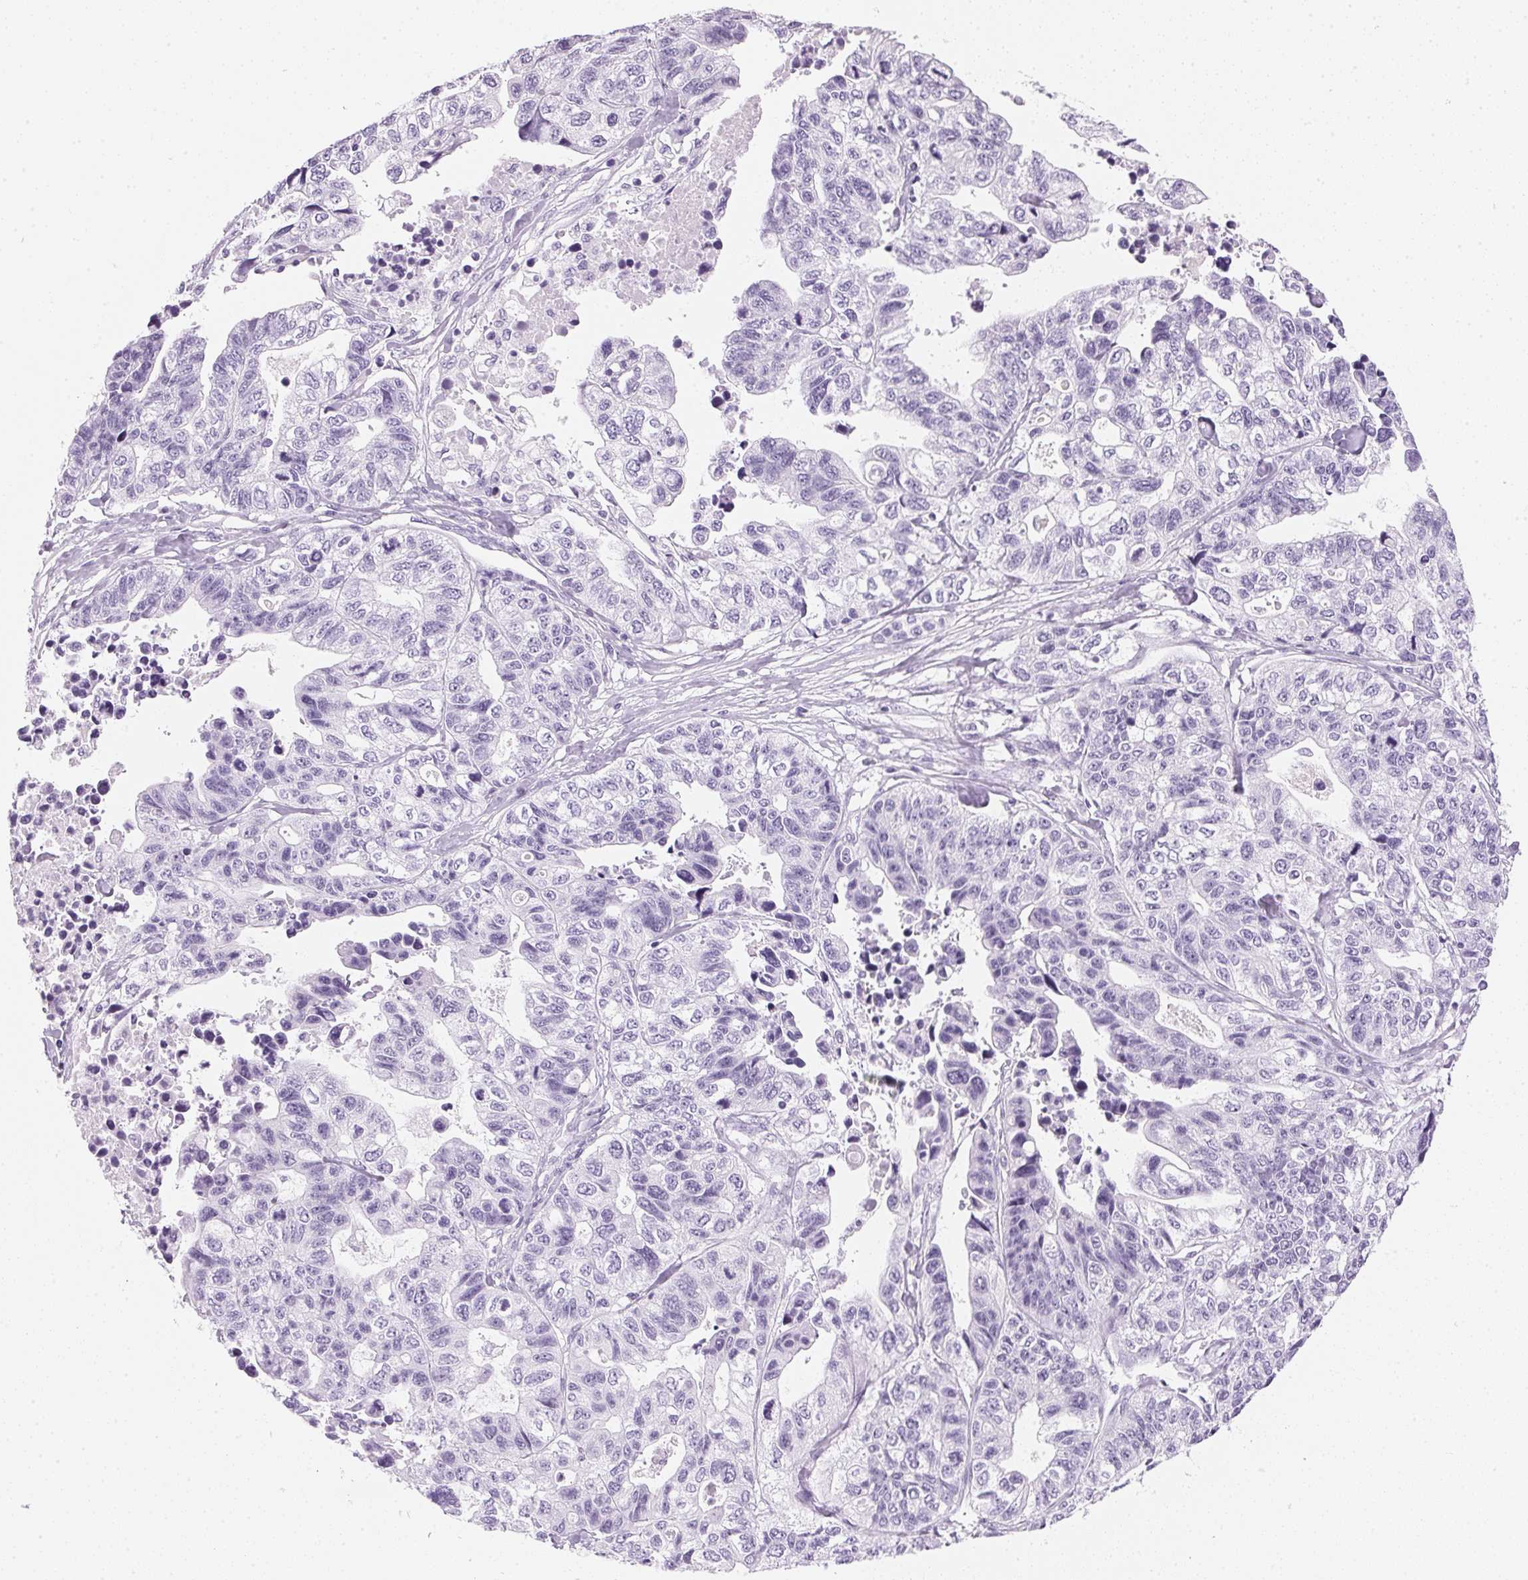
{"staining": {"intensity": "negative", "quantity": "none", "location": "none"}, "tissue": "stomach cancer", "cell_type": "Tumor cells", "image_type": "cancer", "snomed": [{"axis": "morphology", "description": "Adenocarcinoma, NOS"}, {"axis": "topography", "description": "Stomach, upper"}], "caption": "Histopathology image shows no protein staining in tumor cells of stomach cancer tissue. (DAB (3,3'-diaminobenzidine) IHC, high magnification).", "gene": "IGFBP1", "patient": {"sex": "female", "age": 67}}